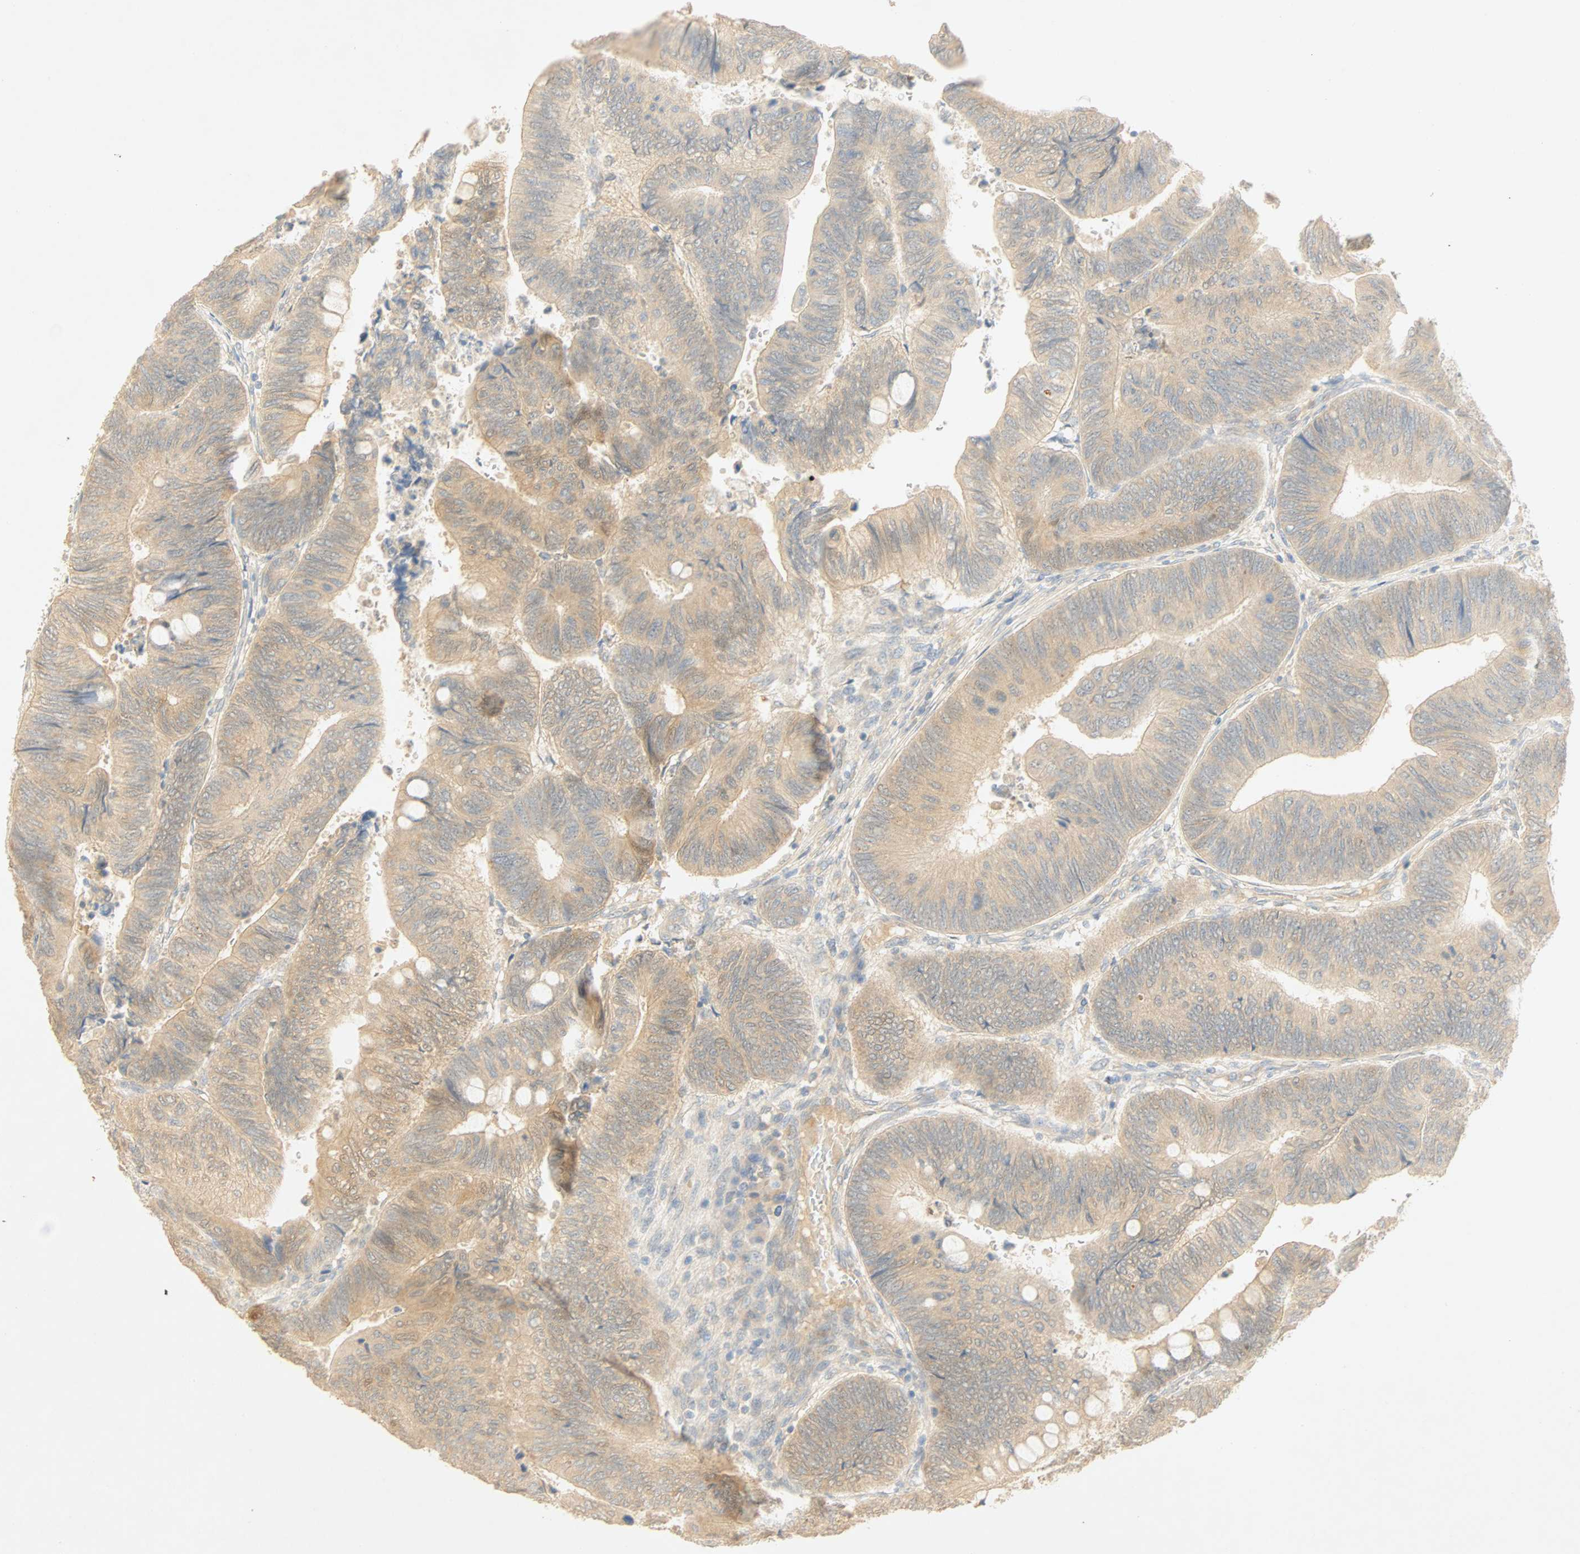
{"staining": {"intensity": "moderate", "quantity": ">75%", "location": "cytoplasmic/membranous"}, "tissue": "colorectal cancer", "cell_type": "Tumor cells", "image_type": "cancer", "snomed": [{"axis": "morphology", "description": "Normal tissue, NOS"}, {"axis": "morphology", "description": "Adenocarcinoma, NOS"}, {"axis": "topography", "description": "Rectum"}, {"axis": "topography", "description": "Peripheral nerve tissue"}], "caption": "A brown stain shows moderate cytoplasmic/membranous staining of a protein in colorectal cancer (adenocarcinoma) tumor cells. (DAB = brown stain, brightfield microscopy at high magnification).", "gene": "SELENBP1", "patient": {"sex": "male", "age": 92}}